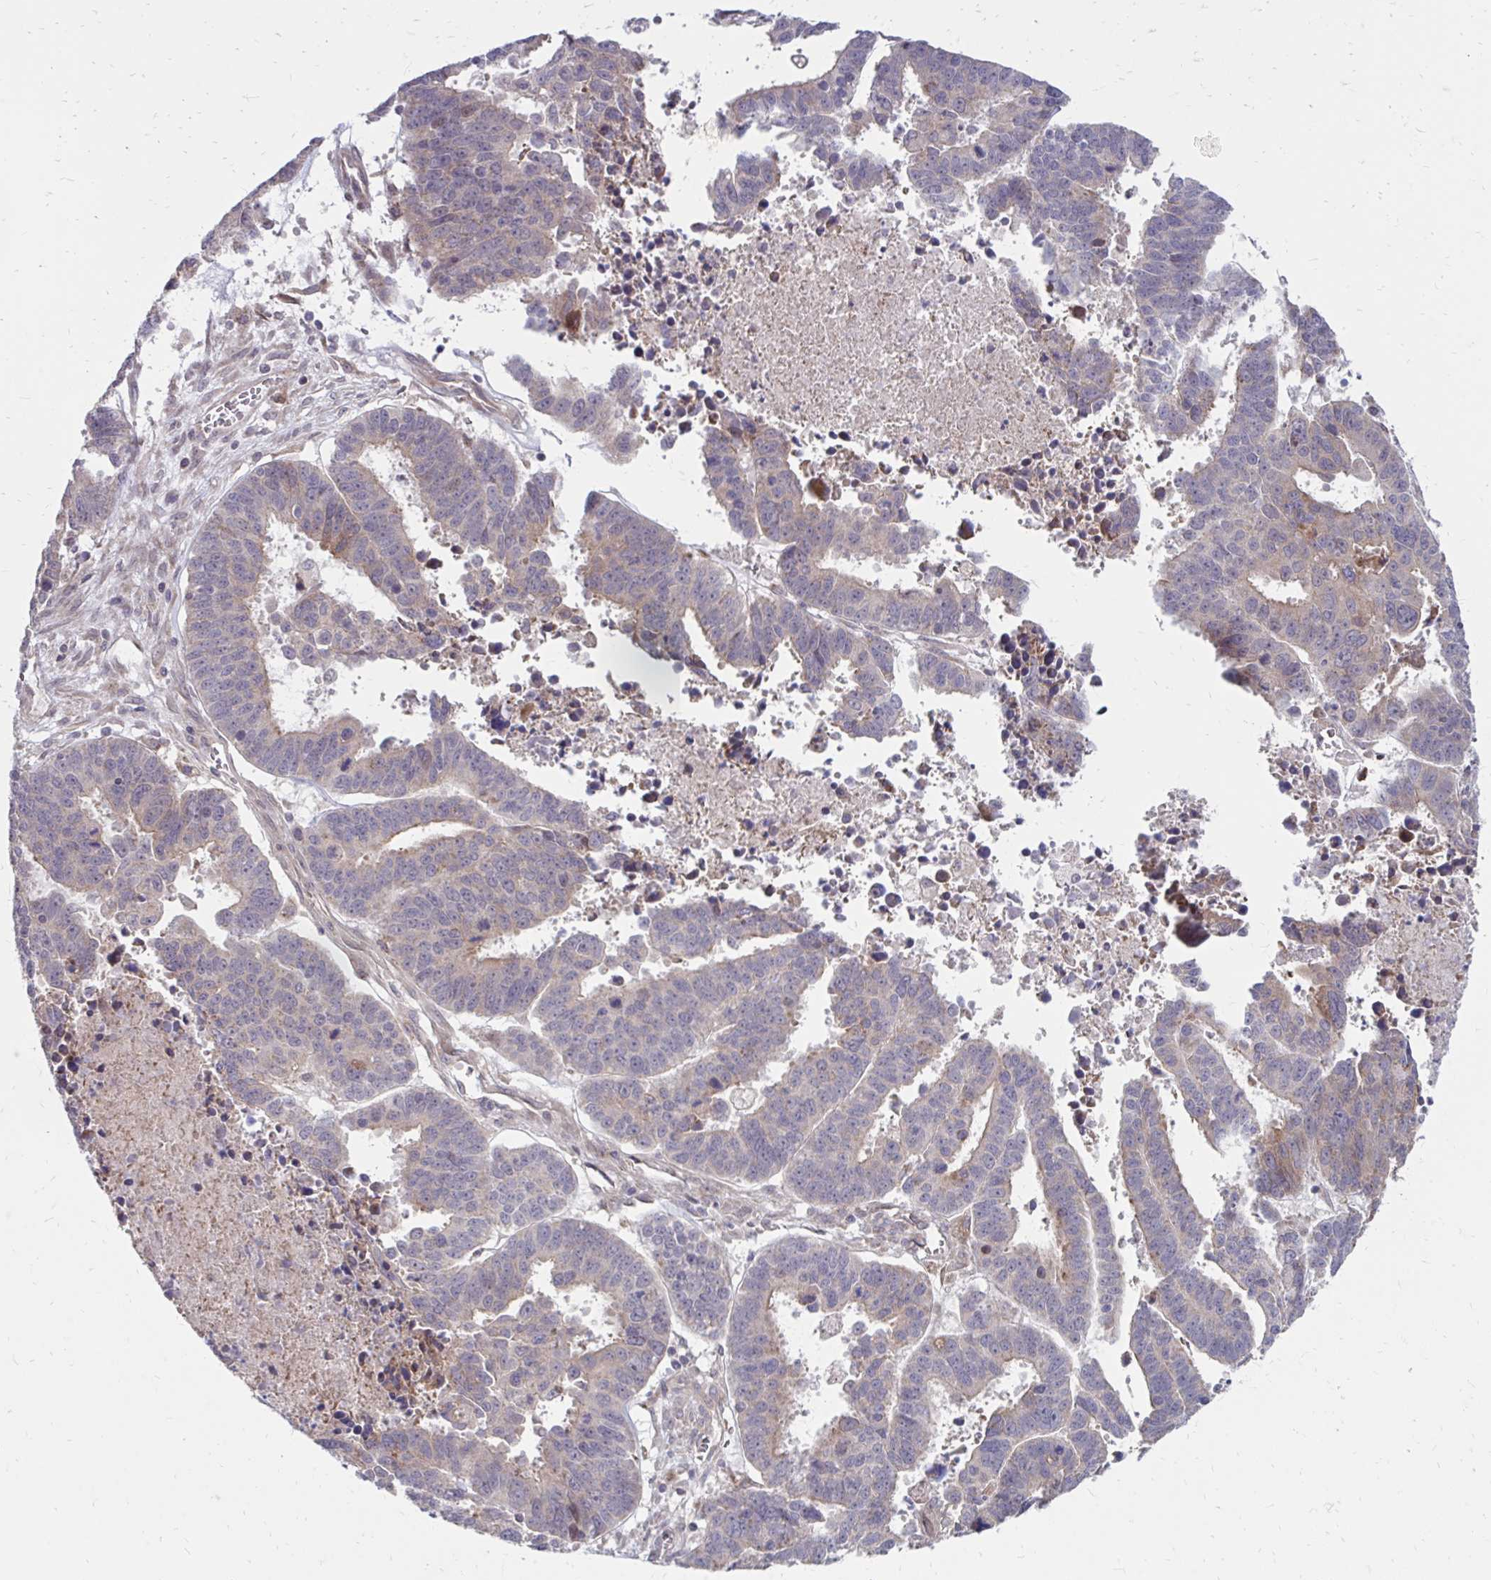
{"staining": {"intensity": "weak", "quantity": "<25%", "location": "cytoplasmic/membranous"}, "tissue": "ovarian cancer", "cell_type": "Tumor cells", "image_type": "cancer", "snomed": [{"axis": "morphology", "description": "Carcinoma, endometroid"}, {"axis": "morphology", "description": "Cystadenocarcinoma, serous, NOS"}, {"axis": "topography", "description": "Ovary"}], "caption": "Tumor cells show no significant protein staining in ovarian cancer. (DAB (3,3'-diaminobenzidine) immunohistochemistry (IHC) with hematoxylin counter stain).", "gene": "ITPR2", "patient": {"sex": "female", "age": 45}}